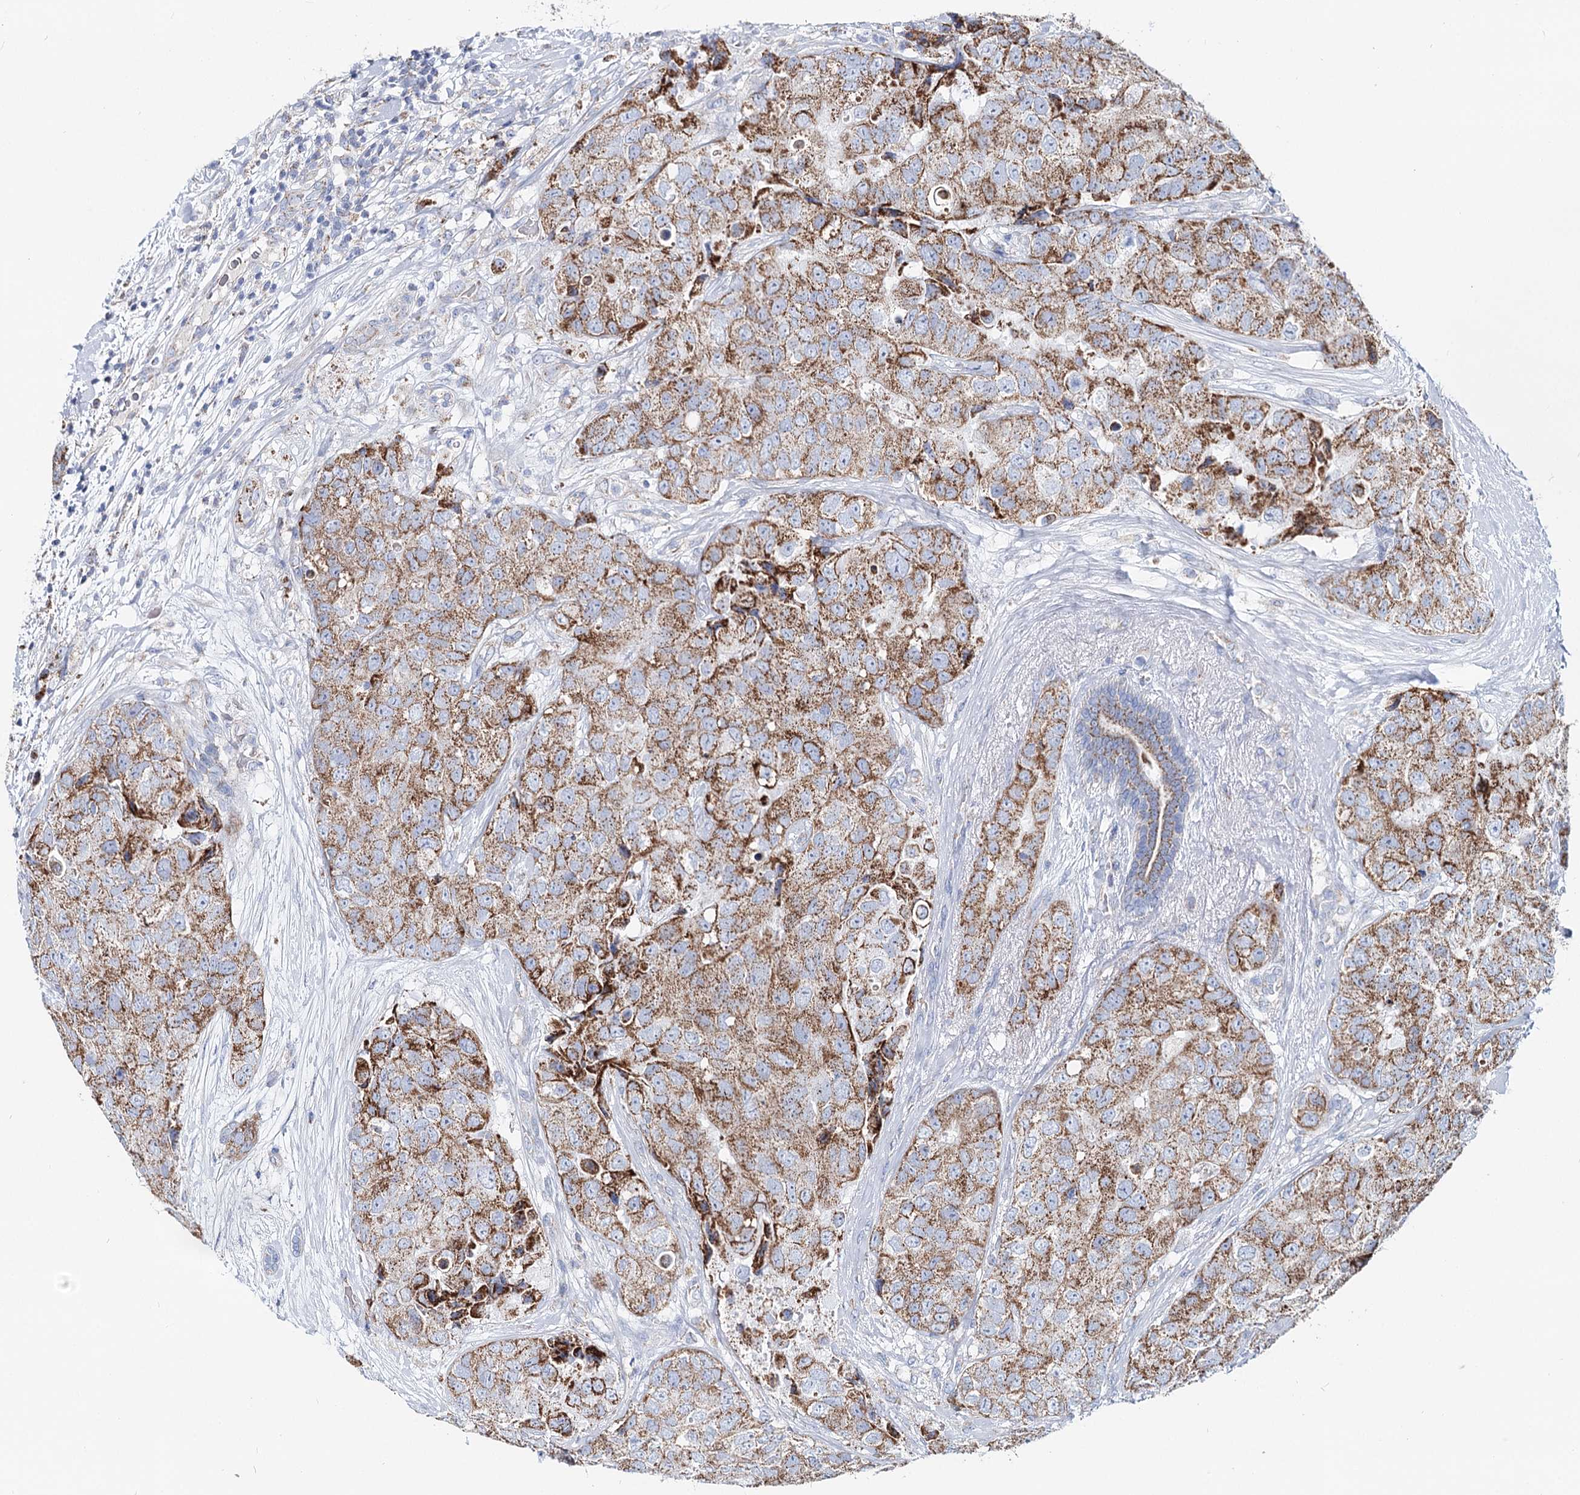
{"staining": {"intensity": "strong", "quantity": "25%-75%", "location": "cytoplasmic/membranous"}, "tissue": "breast cancer", "cell_type": "Tumor cells", "image_type": "cancer", "snomed": [{"axis": "morphology", "description": "Duct carcinoma"}, {"axis": "topography", "description": "Breast"}], "caption": "Immunohistochemistry micrograph of human breast cancer (intraductal carcinoma) stained for a protein (brown), which demonstrates high levels of strong cytoplasmic/membranous expression in approximately 25%-75% of tumor cells.", "gene": "MCCC2", "patient": {"sex": "female", "age": 62}}